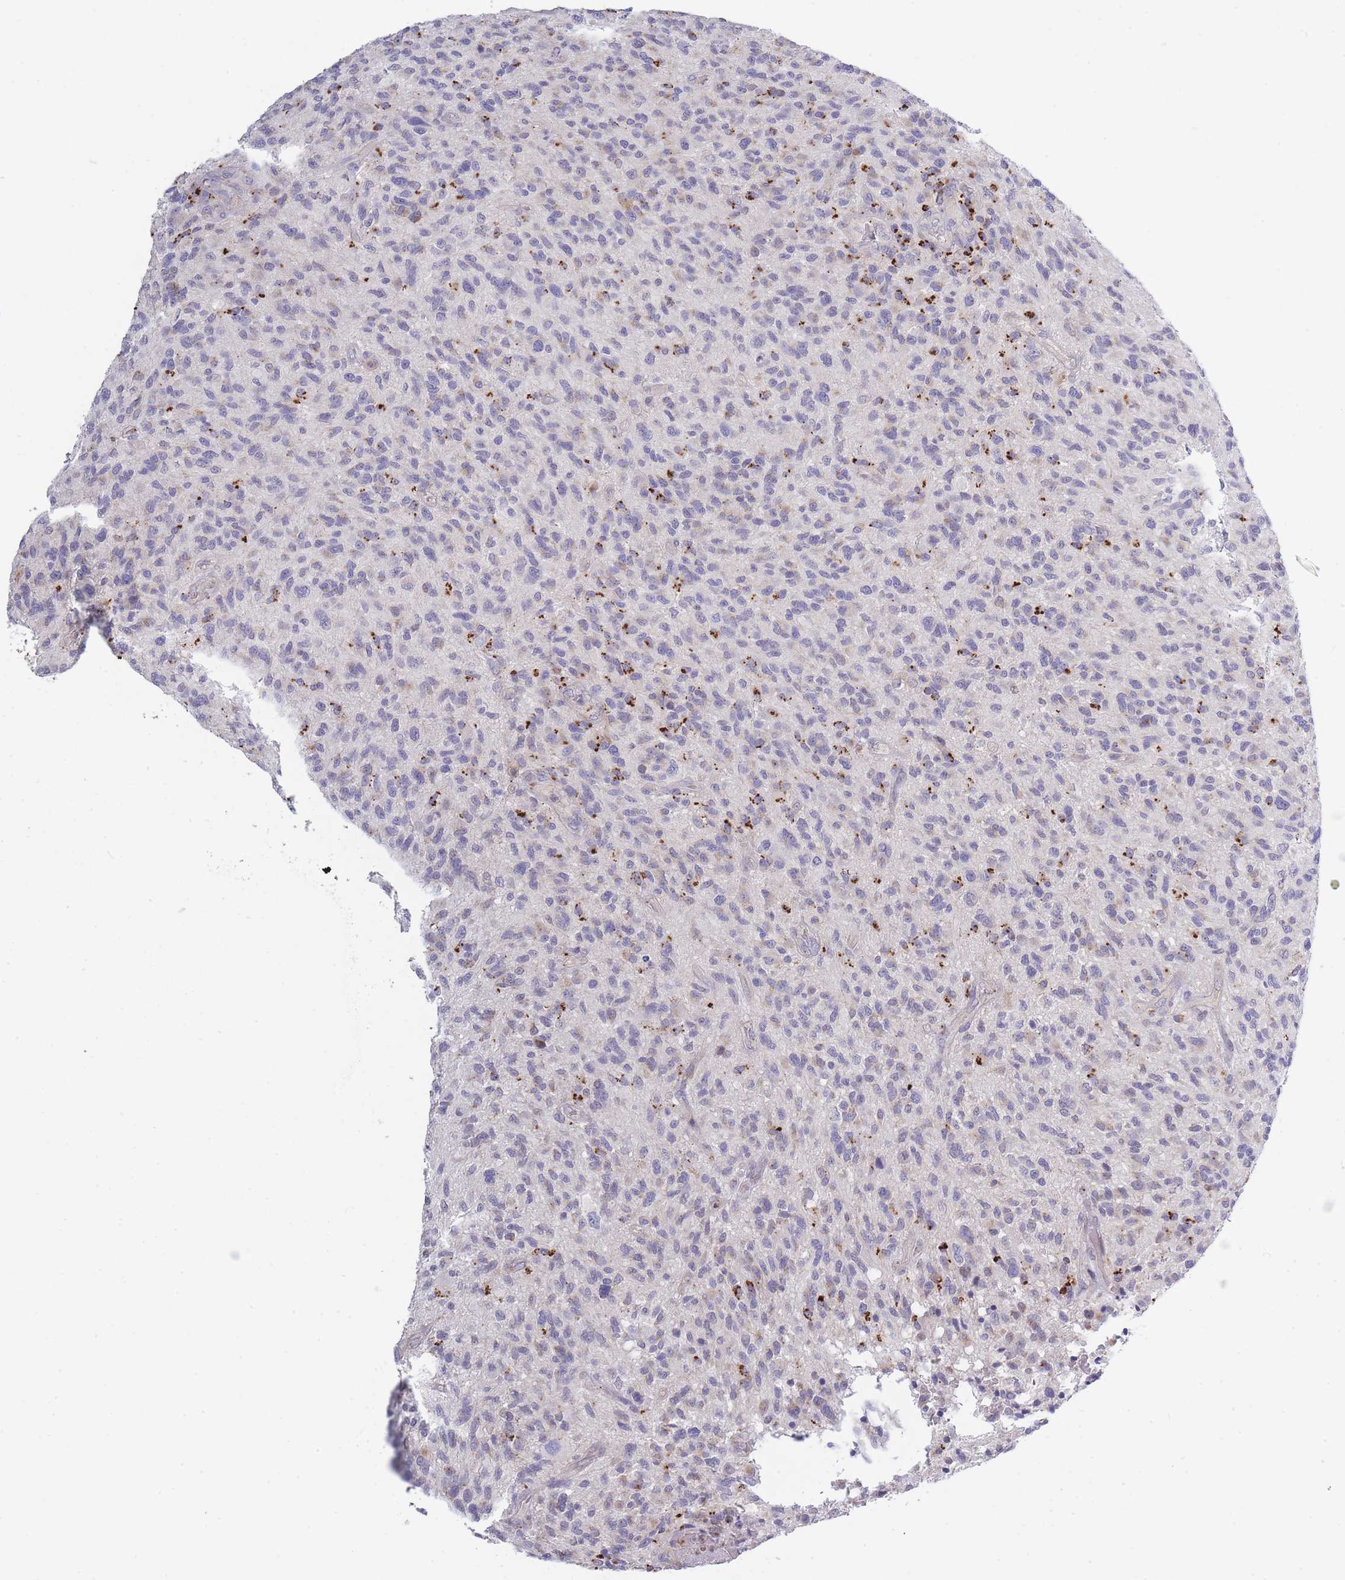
{"staining": {"intensity": "strong", "quantity": "<25%", "location": "cytoplasmic/membranous"}, "tissue": "glioma", "cell_type": "Tumor cells", "image_type": "cancer", "snomed": [{"axis": "morphology", "description": "Glioma, malignant, High grade"}, {"axis": "topography", "description": "Brain"}], "caption": "DAB immunohistochemical staining of malignant glioma (high-grade) exhibits strong cytoplasmic/membranous protein staining in approximately <25% of tumor cells.", "gene": "TRIM61", "patient": {"sex": "male", "age": 47}}